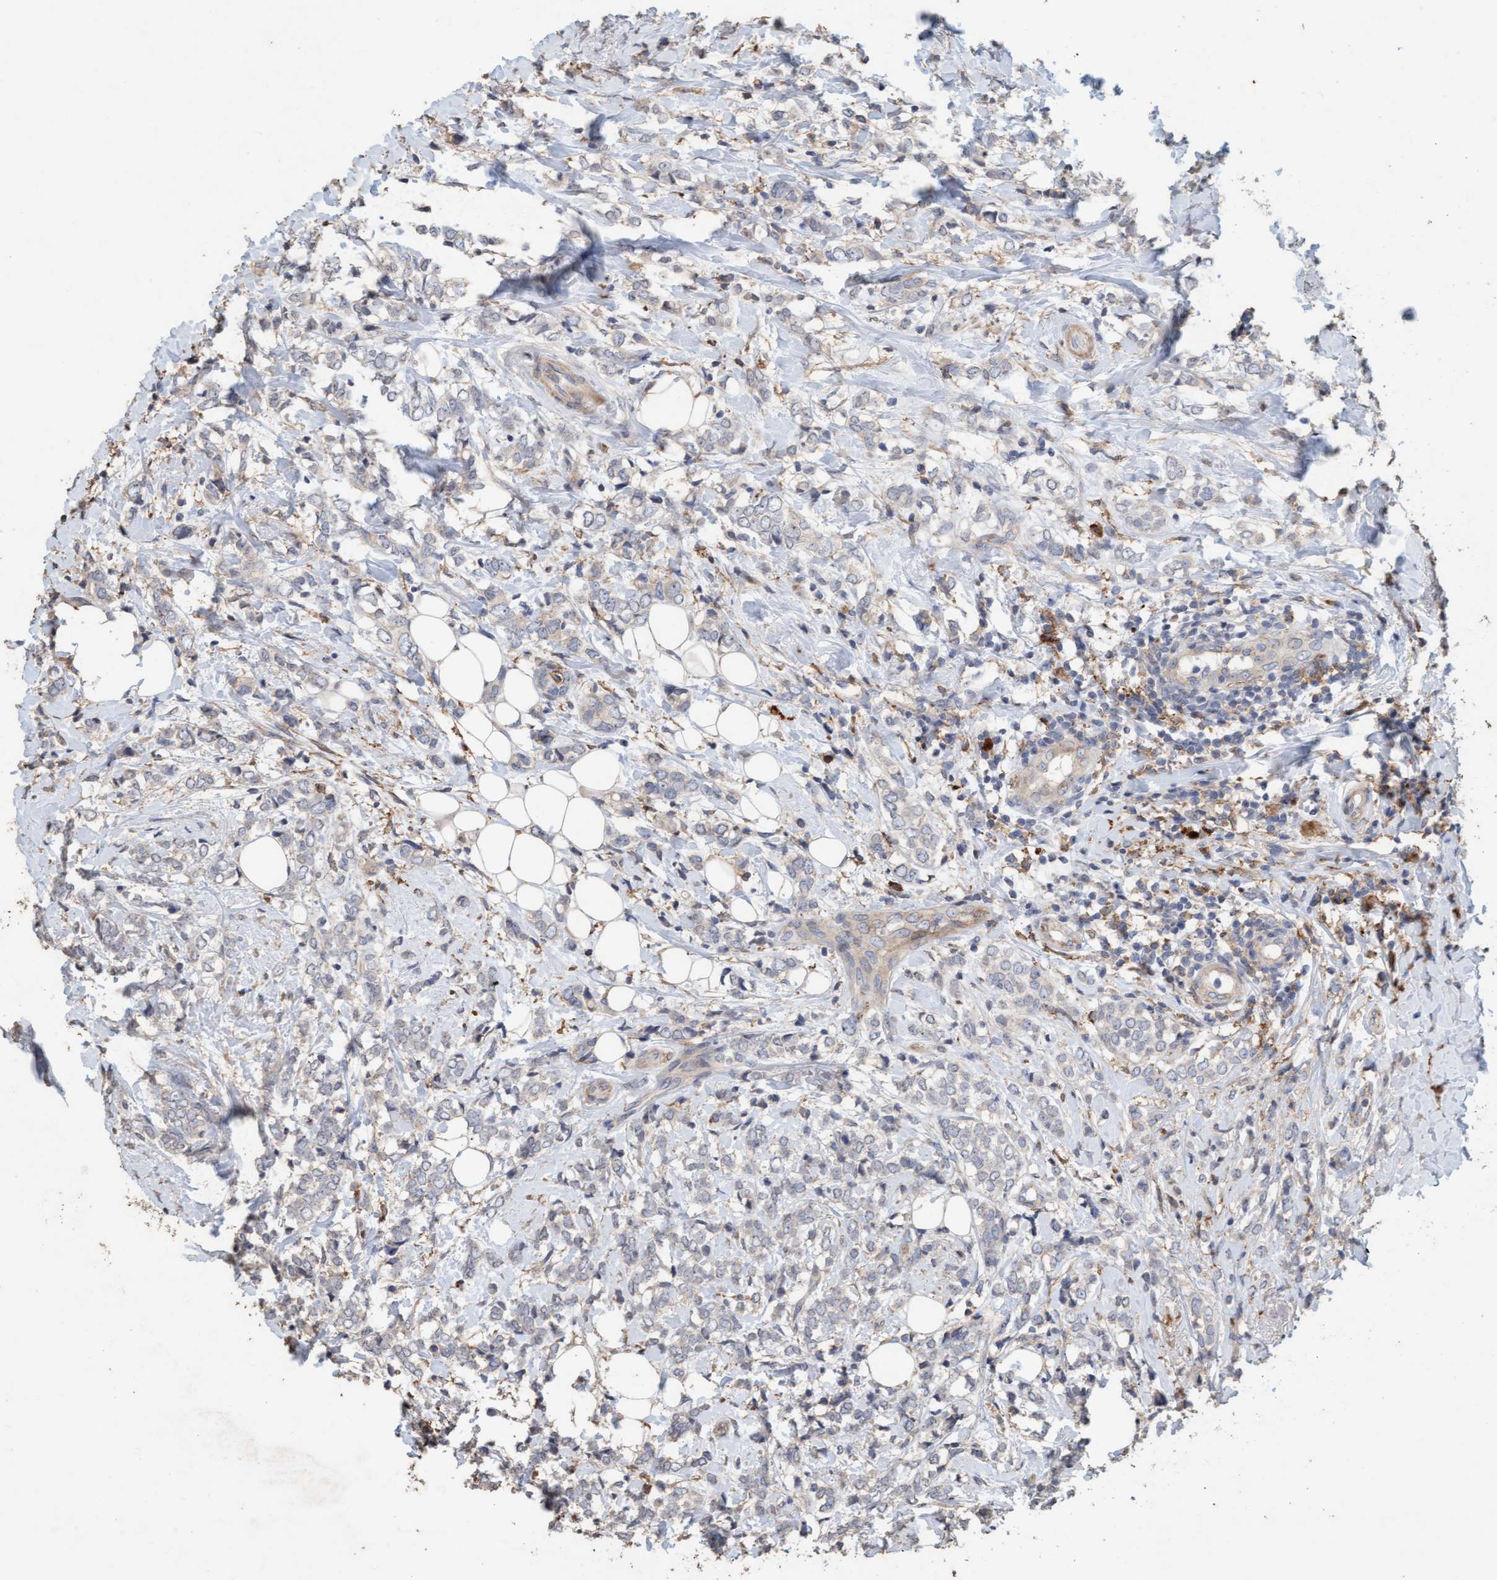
{"staining": {"intensity": "negative", "quantity": "none", "location": "none"}, "tissue": "breast cancer", "cell_type": "Tumor cells", "image_type": "cancer", "snomed": [{"axis": "morphology", "description": "Normal tissue, NOS"}, {"axis": "morphology", "description": "Lobular carcinoma"}, {"axis": "topography", "description": "Breast"}], "caption": "A photomicrograph of human breast cancer (lobular carcinoma) is negative for staining in tumor cells. The staining was performed using DAB to visualize the protein expression in brown, while the nuclei were stained in blue with hematoxylin (Magnification: 20x).", "gene": "LONRF1", "patient": {"sex": "female", "age": 47}}